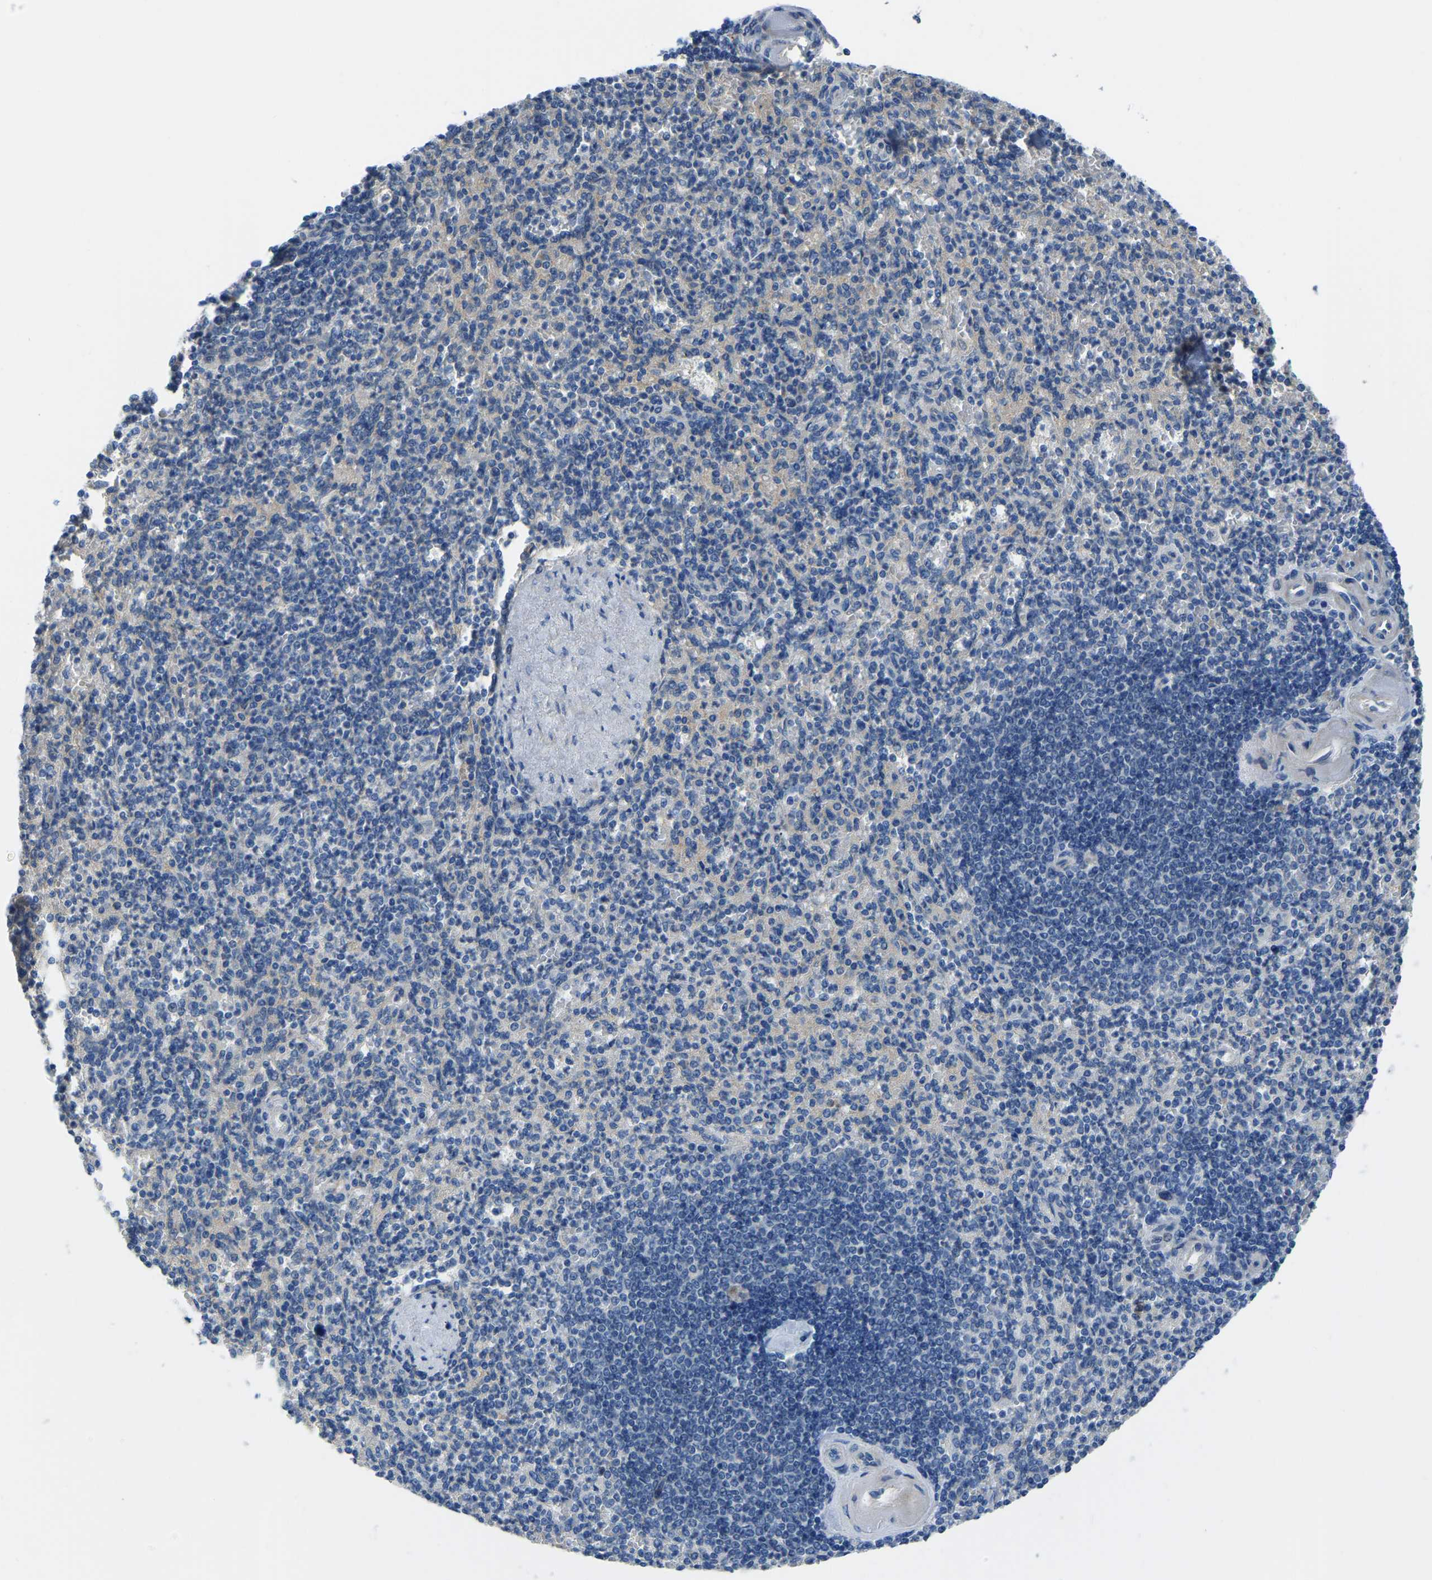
{"staining": {"intensity": "negative", "quantity": "none", "location": "none"}, "tissue": "spleen", "cell_type": "Cells in red pulp", "image_type": "normal", "snomed": [{"axis": "morphology", "description": "Normal tissue, NOS"}, {"axis": "topography", "description": "Spleen"}], "caption": "DAB (3,3'-diaminobenzidine) immunohistochemical staining of unremarkable spleen displays no significant expression in cells in red pulp. (Stains: DAB (3,3'-diaminobenzidine) IHC with hematoxylin counter stain, Microscopy: brightfield microscopy at high magnification).", "gene": "HIGD2B", "patient": {"sex": "female", "age": 74}}